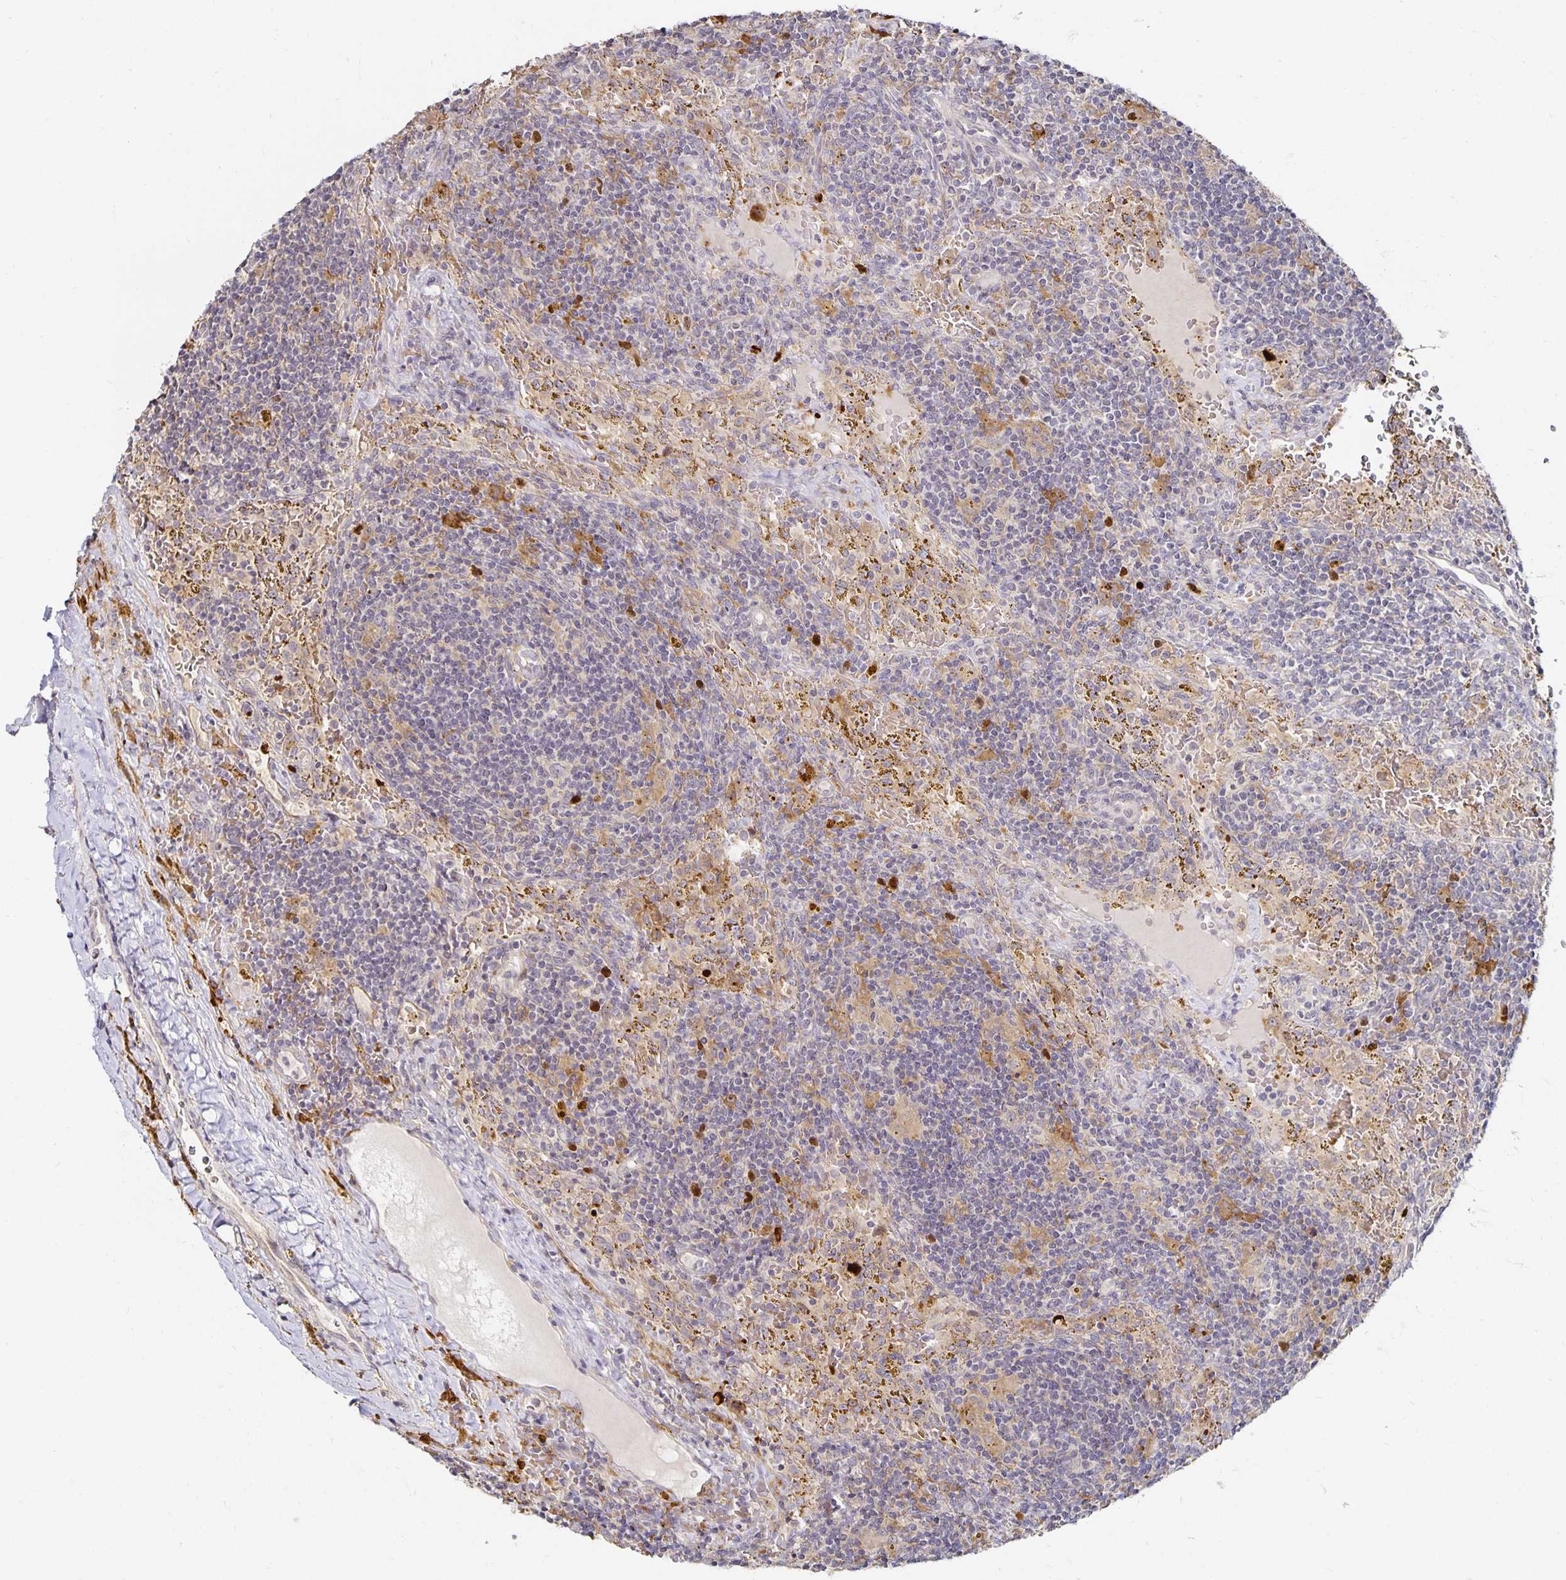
{"staining": {"intensity": "negative", "quantity": "none", "location": "none"}, "tissue": "lymphoma", "cell_type": "Tumor cells", "image_type": "cancer", "snomed": [{"axis": "morphology", "description": "Malignant lymphoma, non-Hodgkin's type, Low grade"}, {"axis": "topography", "description": "Spleen"}], "caption": "Immunohistochemistry of lymphoma reveals no expression in tumor cells. The staining was performed using DAB to visualize the protein expression in brown, while the nuclei were stained in blue with hematoxylin (Magnification: 20x).", "gene": "ANLN", "patient": {"sex": "female", "age": 70}}